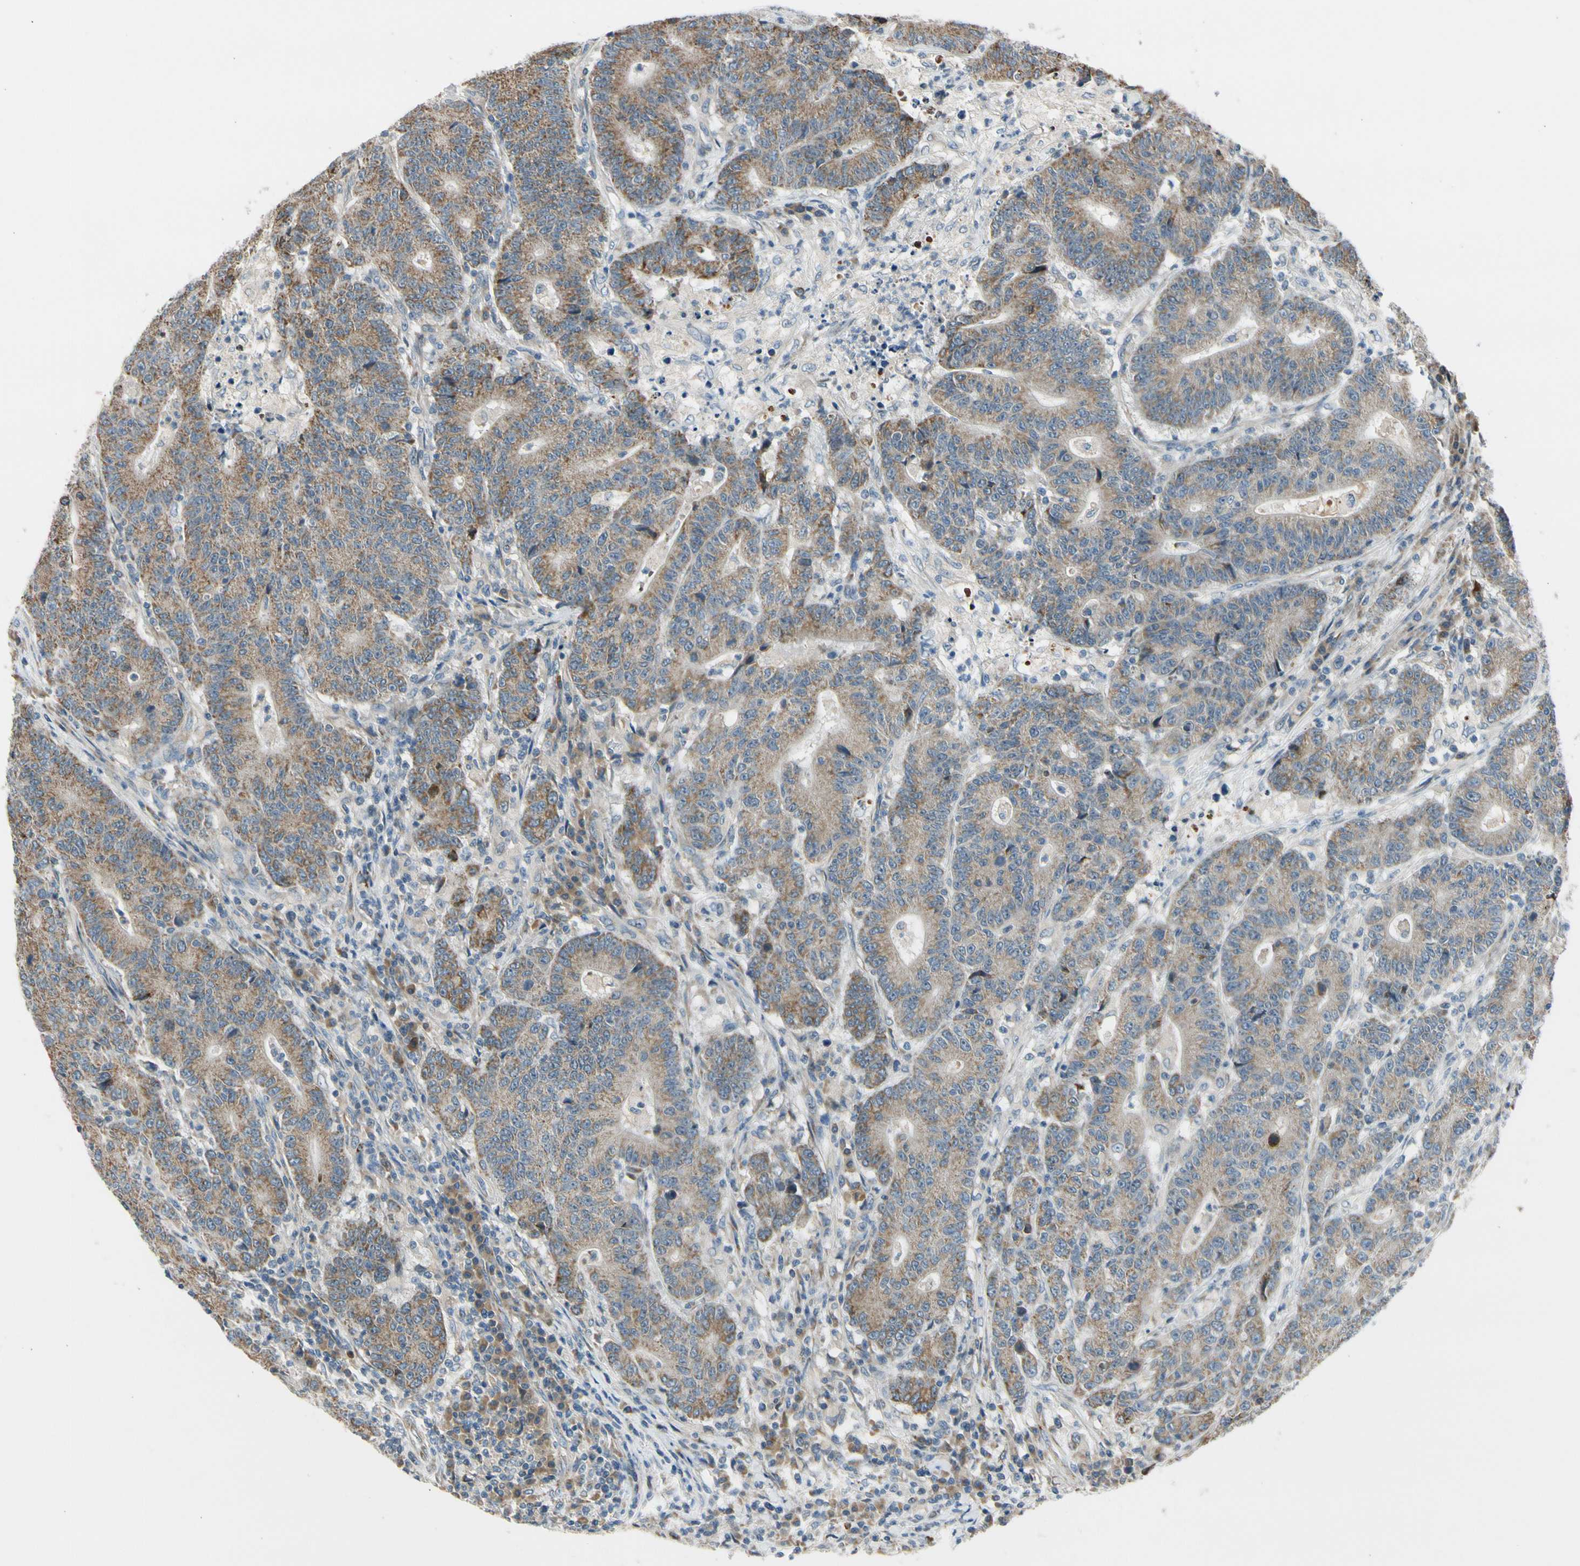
{"staining": {"intensity": "moderate", "quantity": ">75%", "location": "cytoplasmic/membranous"}, "tissue": "colorectal cancer", "cell_type": "Tumor cells", "image_type": "cancer", "snomed": [{"axis": "morphology", "description": "Normal tissue, NOS"}, {"axis": "morphology", "description": "Adenocarcinoma, NOS"}, {"axis": "topography", "description": "Colon"}], "caption": "An IHC histopathology image of neoplastic tissue is shown. Protein staining in brown shows moderate cytoplasmic/membranous positivity in colorectal cancer within tumor cells. Immunohistochemistry stains the protein in brown and the nuclei are stained blue.", "gene": "NPHP3", "patient": {"sex": "female", "age": 75}}